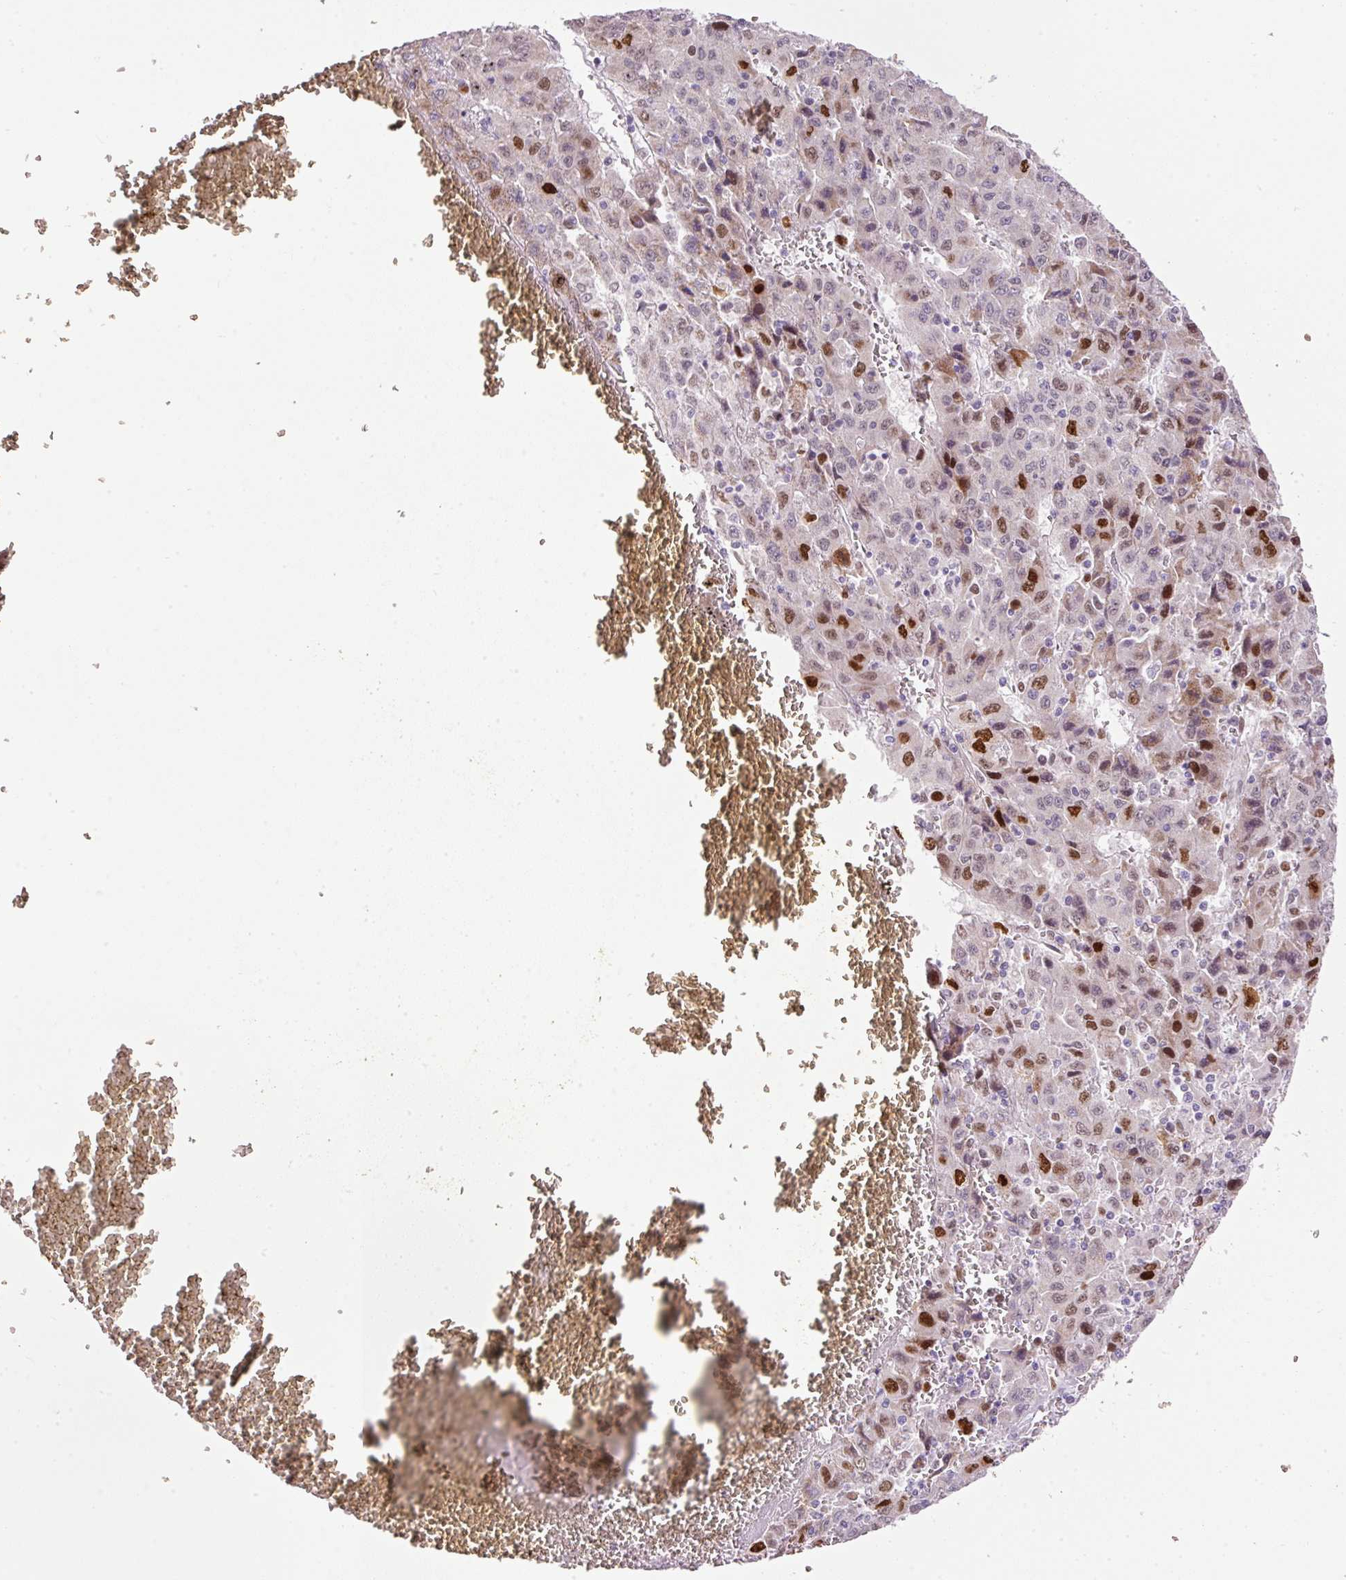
{"staining": {"intensity": "moderate", "quantity": "25%-75%", "location": "nuclear"}, "tissue": "liver cancer", "cell_type": "Tumor cells", "image_type": "cancer", "snomed": [{"axis": "morphology", "description": "Carcinoma, Hepatocellular, NOS"}, {"axis": "topography", "description": "Liver"}], "caption": "Immunohistochemistry (DAB (3,3'-diaminobenzidine)) staining of hepatocellular carcinoma (liver) demonstrates moderate nuclear protein expression in approximately 25%-75% of tumor cells.", "gene": "KPNA2", "patient": {"sex": "female", "age": 53}}